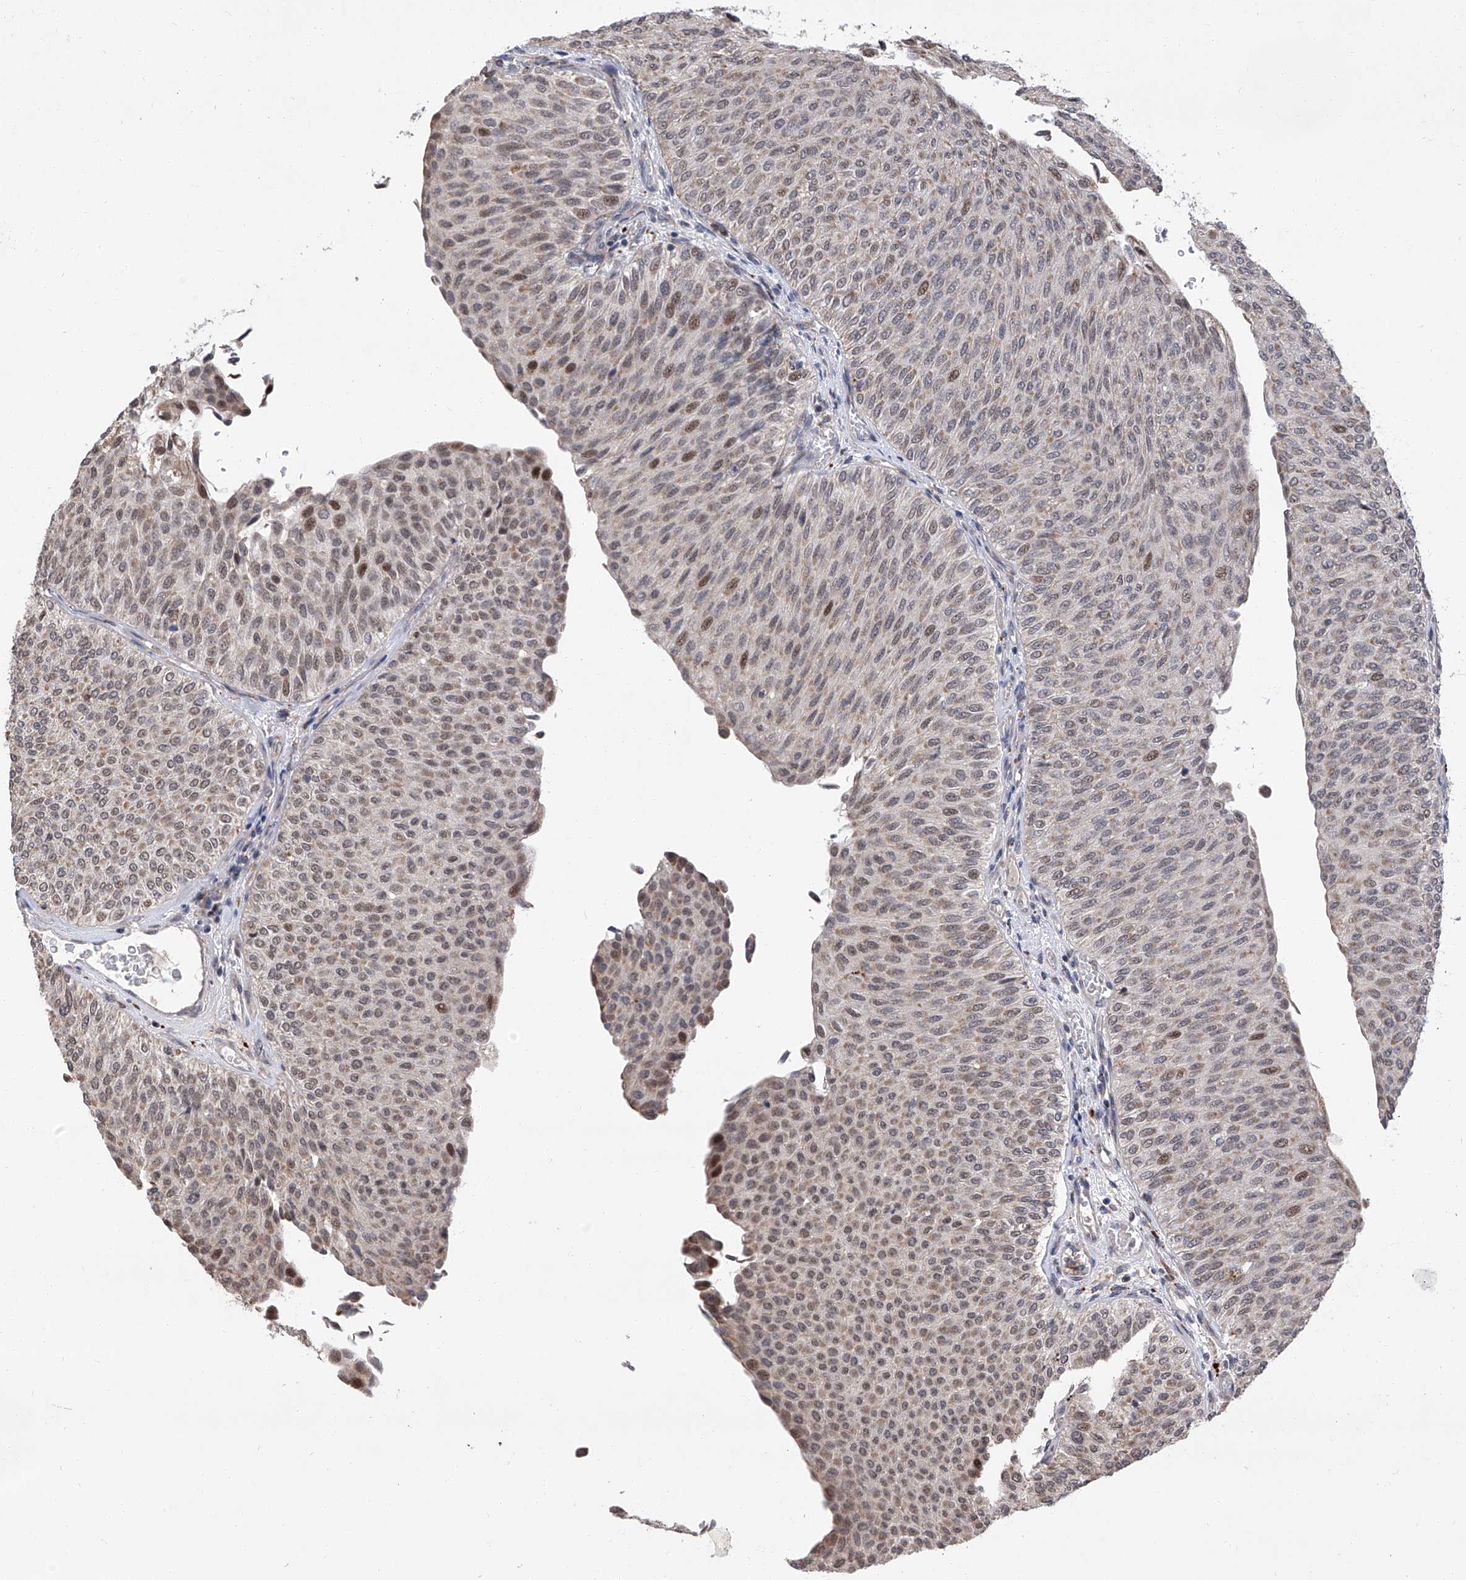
{"staining": {"intensity": "weak", "quantity": ">75%", "location": "nuclear"}, "tissue": "urothelial cancer", "cell_type": "Tumor cells", "image_type": "cancer", "snomed": [{"axis": "morphology", "description": "Urothelial carcinoma, Low grade"}, {"axis": "topography", "description": "Urinary bladder"}], "caption": "Immunohistochemistry (IHC) of urothelial carcinoma (low-grade) demonstrates low levels of weak nuclear expression in about >75% of tumor cells.", "gene": "FARP2", "patient": {"sex": "male", "age": 78}}